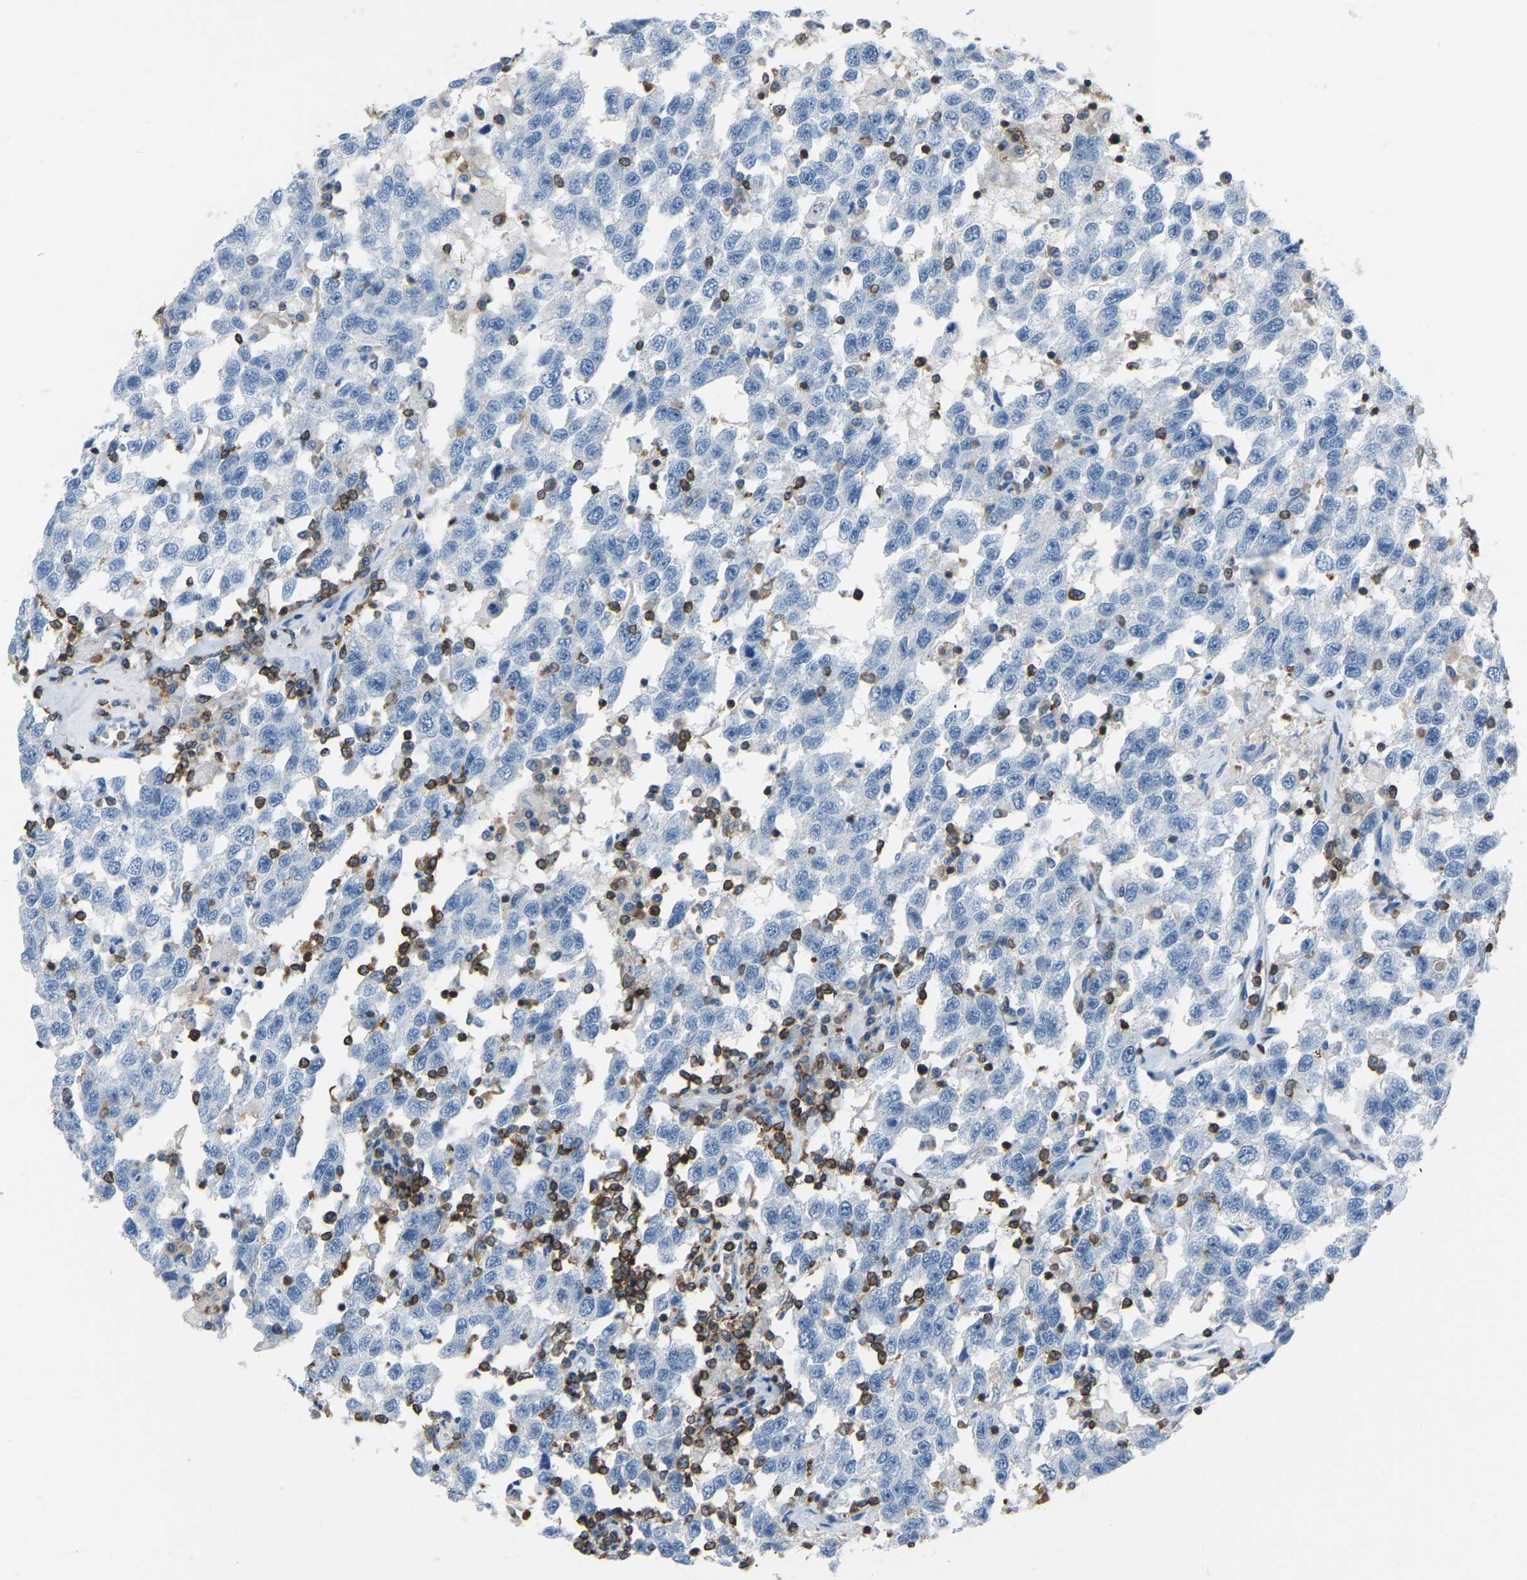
{"staining": {"intensity": "negative", "quantity": "none", "location": "none"}, "tissue": "testis cancer", "cell_type": "Tumor cells", "image_type": "cancer", "snomed": [{"axis": "morphology", "description": "Seminoma, NOS"}, {"axis": "topography", "description": "Testis"}], "caption": "A high-resolution photomicrograph shows IHC staining of testis seminoma, which demonstrates no significant positivity in tumor cells. Brightfield microscopy of immunohistochemistry (IHC) stained with DAB (brown) and hematoxylin (blue), captured at high magnification.", "gene": "ARHGAP45", "patient": {"sex": "male", "age": 41}}